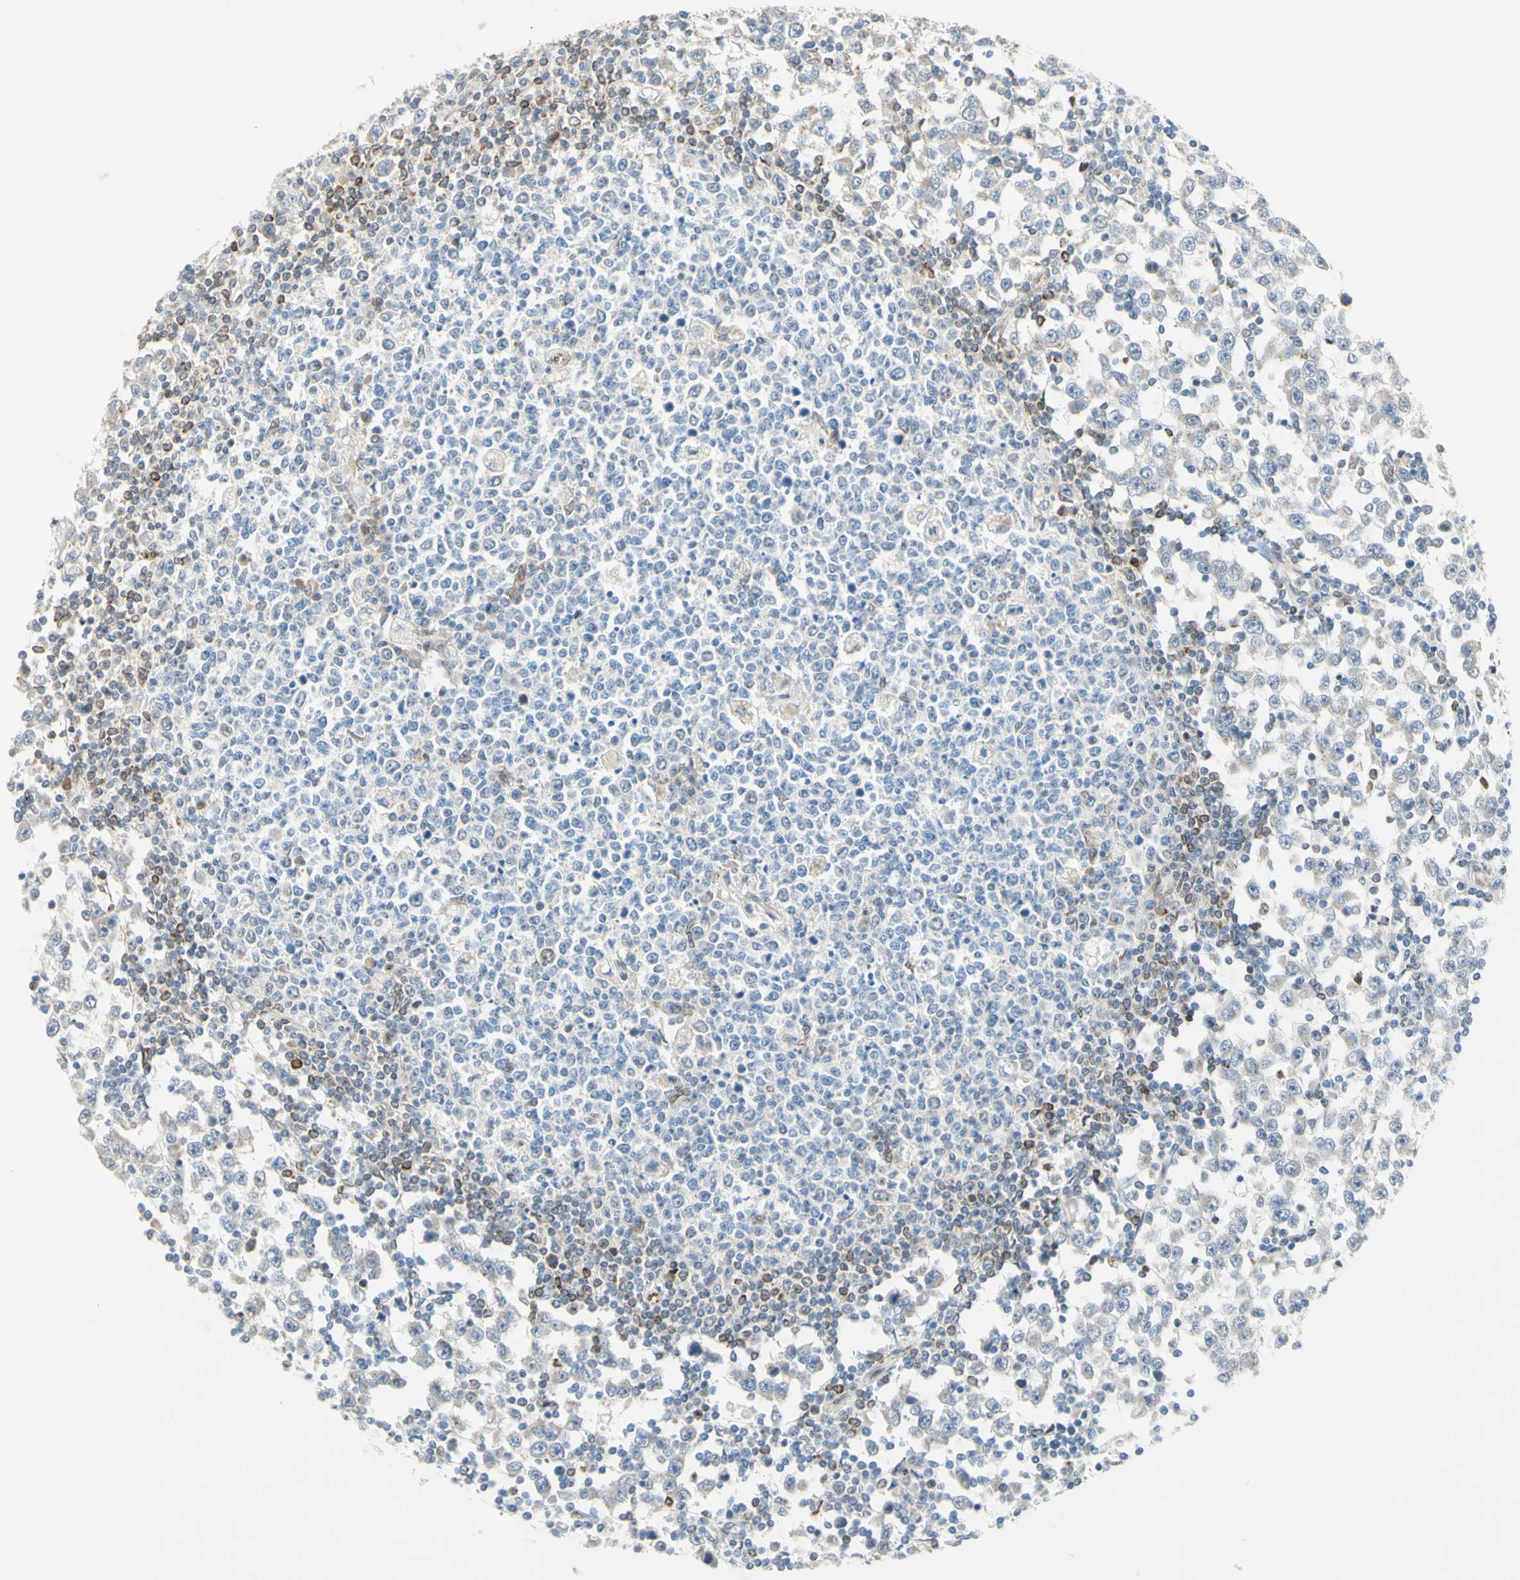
{"staining": {"intensity": "weak", "quantity": "<25%", "location": "cytoplasmic/membranous,nuclear"}, "tissue": "testis cancer", "cell_type": "Tumor cells", "image_type": "cancer", "snomed": [{"axis": "morphology", "description": "Seminoma, NOS"}, {"axis": "topography", "description": "Testis"}], "caption": "Tumor cells show no significant protein staining in testis seminoma.", "gene": "TRAF2", "patient": {"sex": "male", "age": 65}}